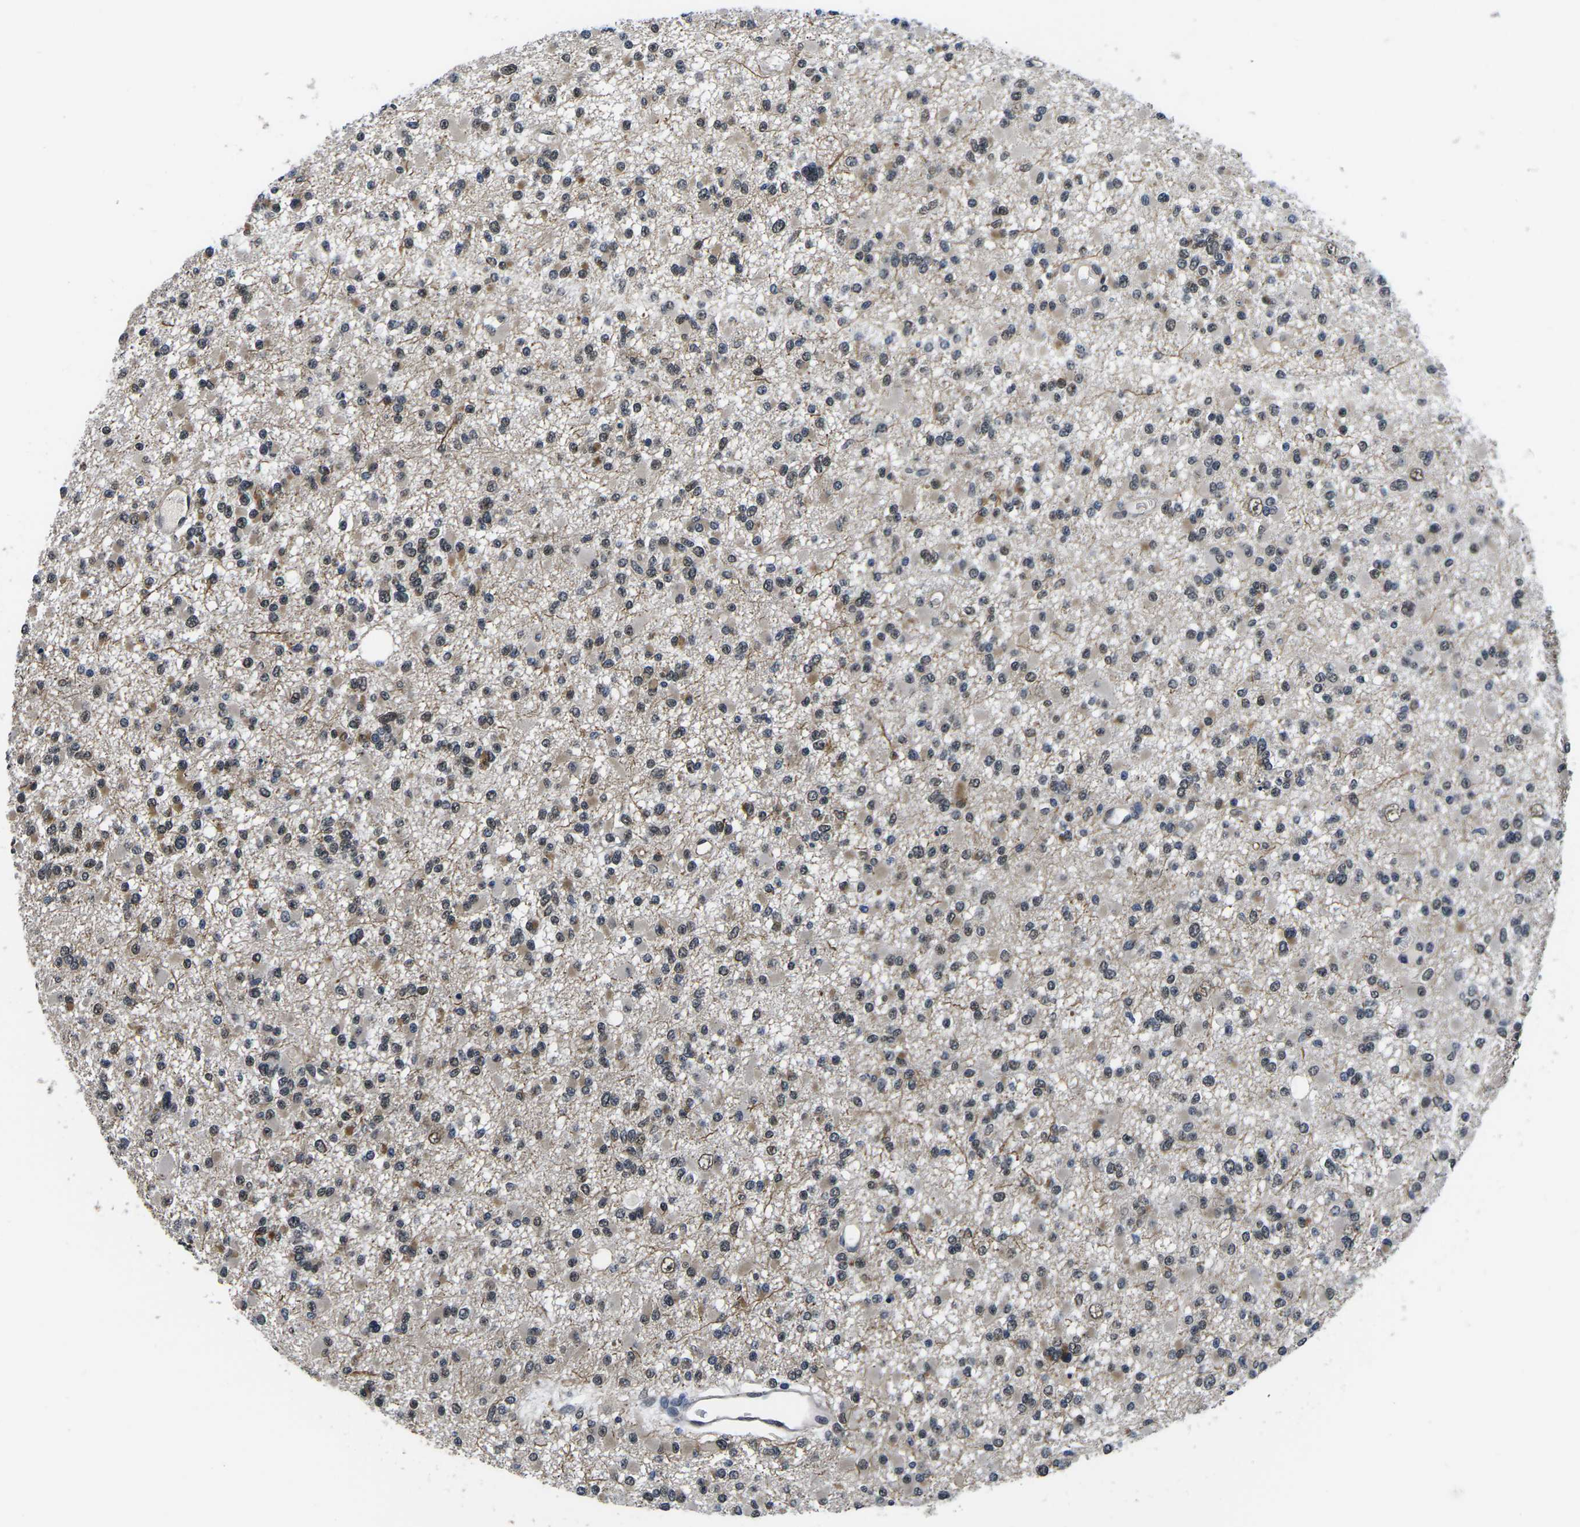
{"staining": {"intensity": "weak", "quantity": ">75%", "location": "nuclear"}, "tissue": "glioma", "cell_type": "Tumor cells", "image_type": "cancer", "snomed": [{"axis": "morphology", "description": "Glioma, malignant, Low grade"}, {"axis": "topography", "description": "Brain"}], "caption": "An image showing weak nuclear positivity in approximately >75% of tumor cells in malignant low-grade glioma, as visualized by brown immunohistochemical staining.", "gene": "CCNE1", "patient": {"sex": "female", "age": 22}}